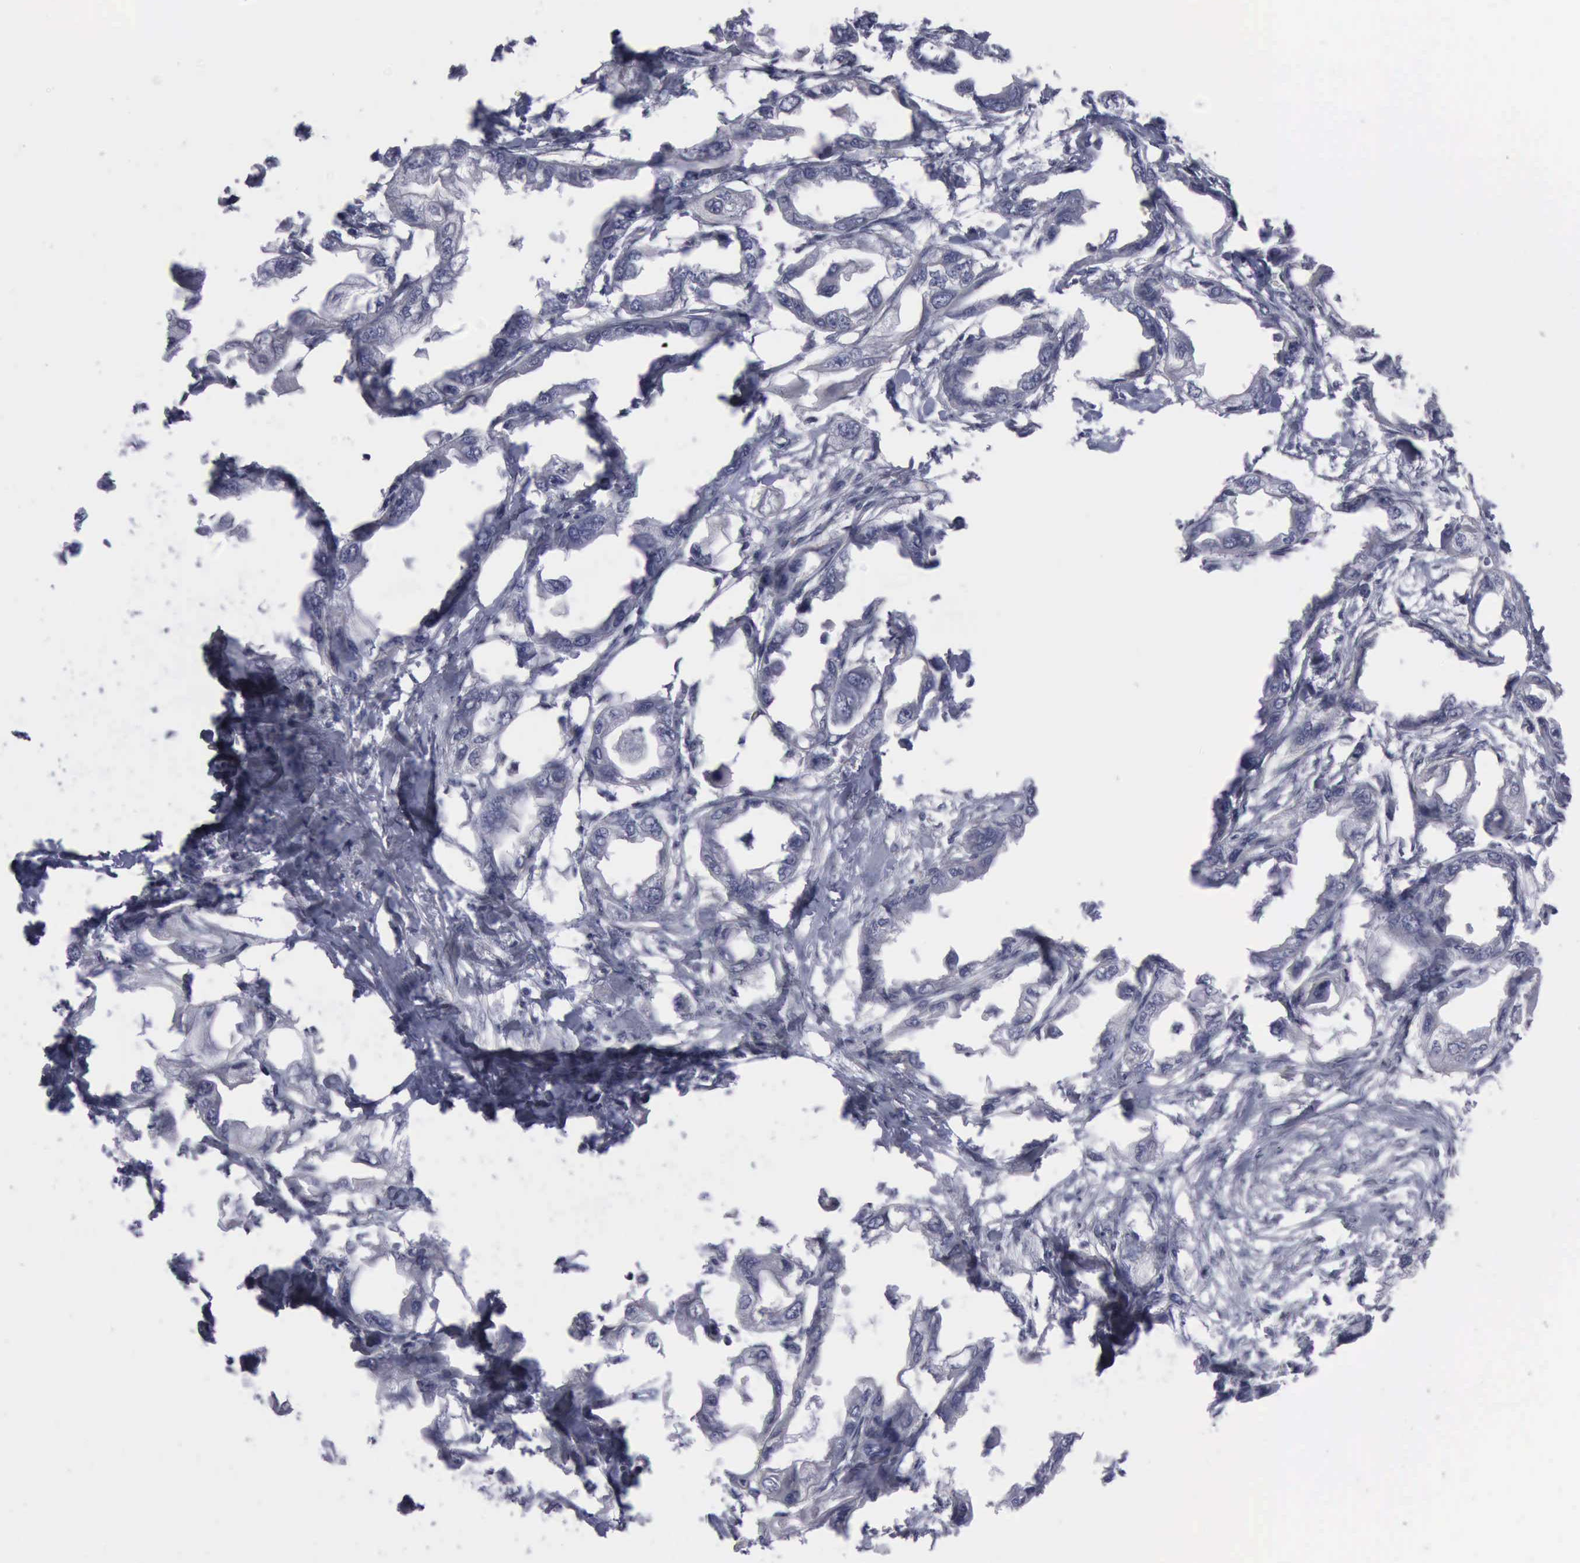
{"staining": {"intensity": "negative", "quantity": "none", "location": "none"}, "tissue": "endometrial cancer", "cell_type": "Tumor cells", "image_type": "cancer", "snomed": [{"axis": "morphology", "description": "Adenocarcinoma, NOS"}, {"axis": "topography", "description": "Endometrium"}], "caption": "This micrograph is of endometrial cancer stained with immunohistochemistry to label a protein in brown with the nuclei are counter-stained blue. There is no expression in tumor cells. Nuclei are stained in blue.", "gene": "CDH2", "patient": {"sex": "female", "age": 67}}